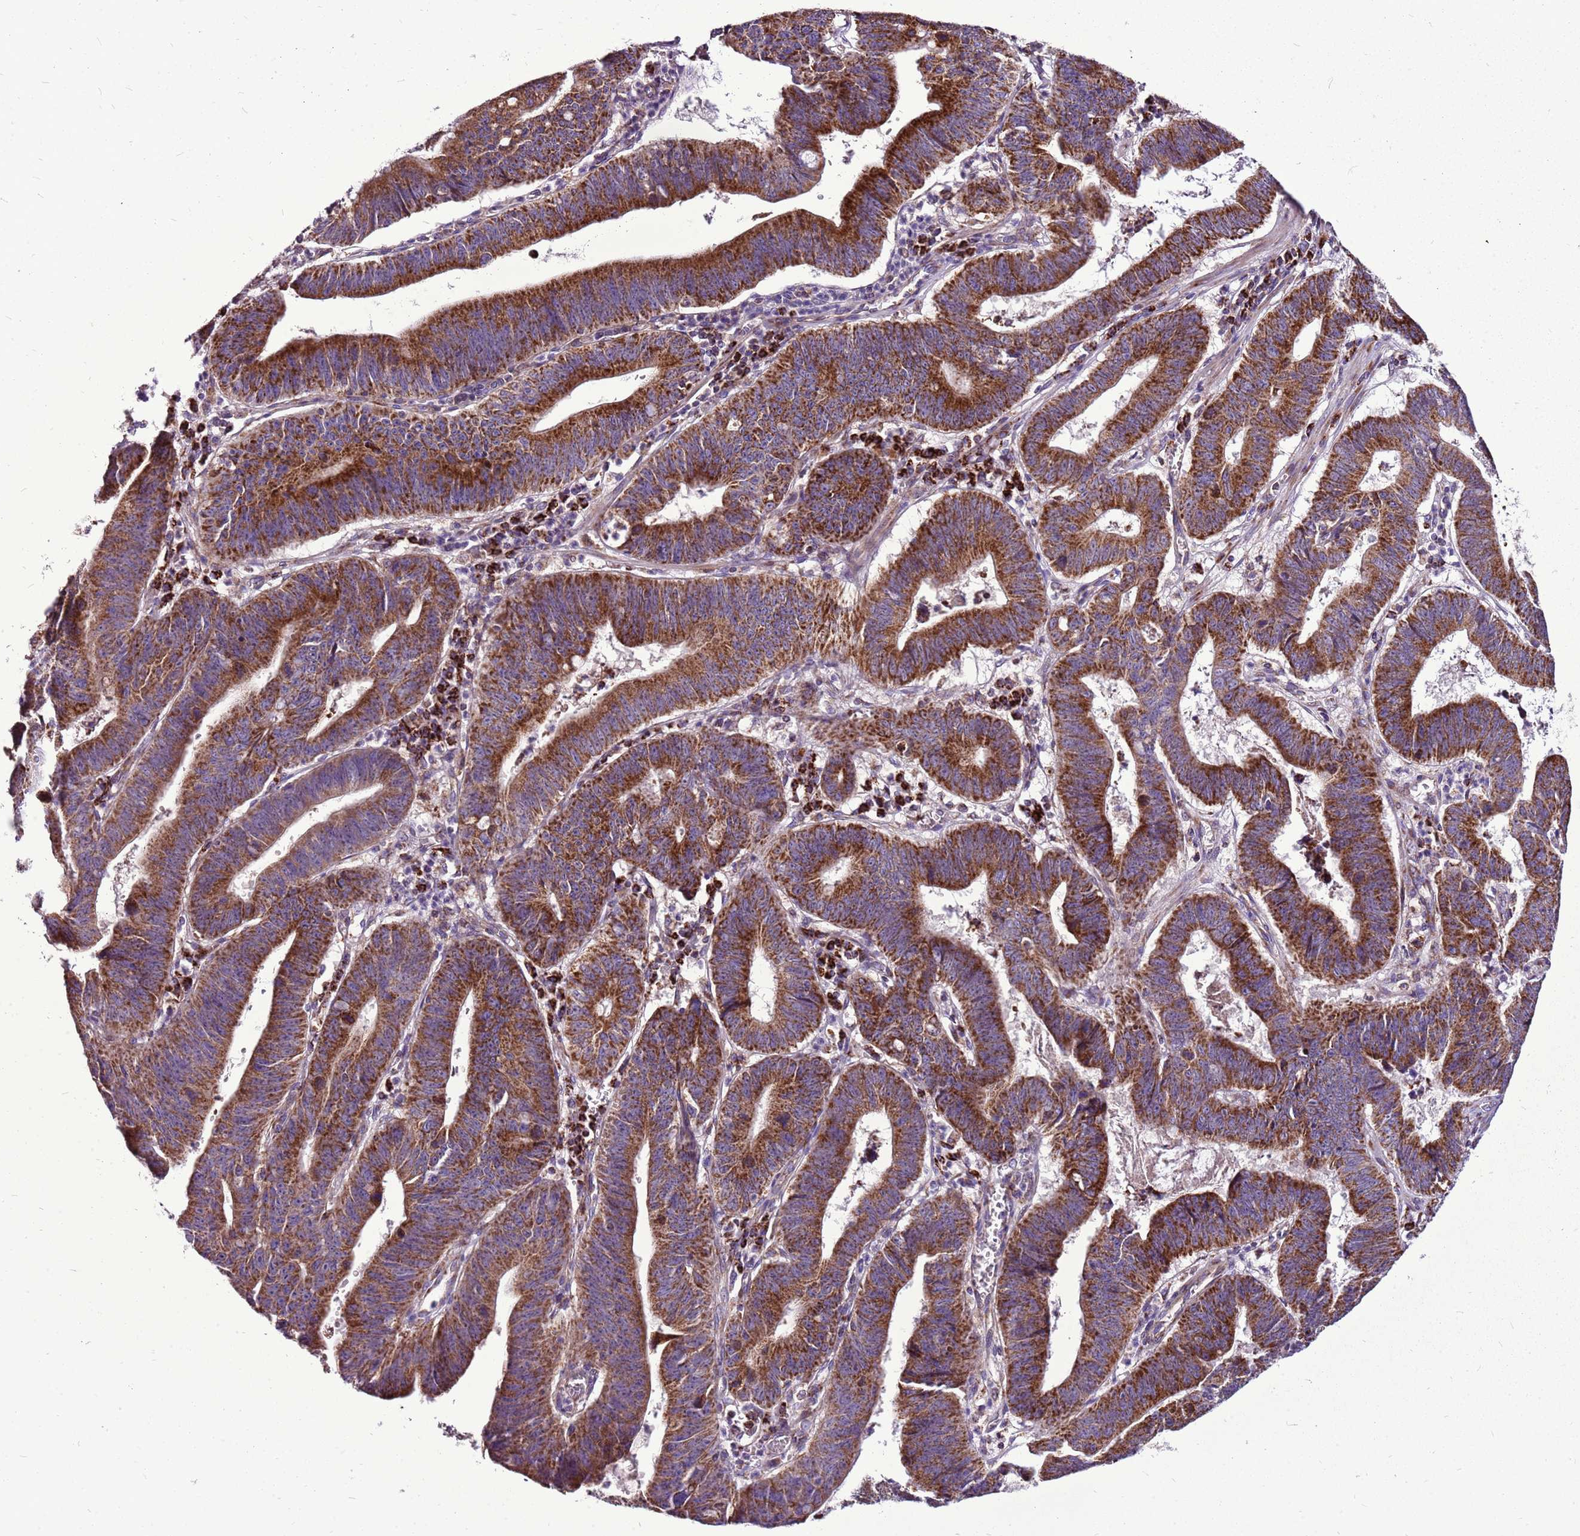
{"staining": {"intensity": "strong", "quantity": ">75%", "location": "cytoplasmic/membranous"}, "tissue": "stomach cancer", "cell_type": "Tumor cells", "image_type": "cancer", "snomed": [{"axis": "morphology", "description": "Adenocarcinoma, NOS"}, {"axis": "topography", "description": "Stomach"}], "caption": "Immunohistochemistry micrograph of neoplastic tissue: human stomach cancer (adenocarcinoma) stained using immunohistochemistry exhibits high levels of strong protein expression localized specifically in the cytoplasmic/membranous of tumor cells, appearing as a cytoplasmic/membranous brown color.", "gene": "GCDH", "patient": {"sex": "male", "age": 59}}